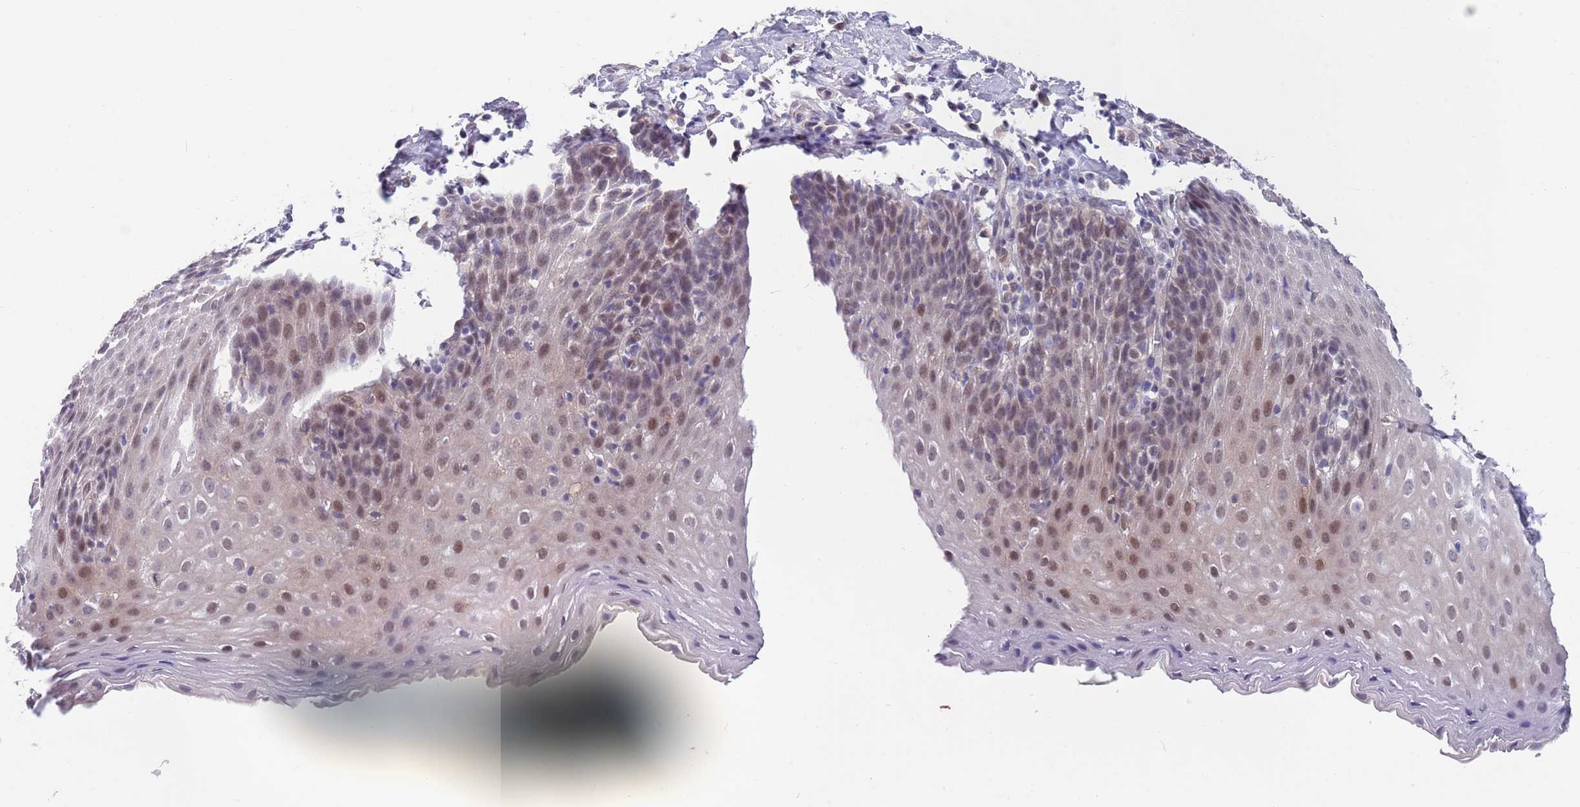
{"staining": {"intensity": "moderate", "quantity": "25%-75%", "location": "nuclear"}, "tissue": "esophagus", "cell_type": "Squamous epithelial cells", "image_type": "normal", "snomed": [{"axis": "morphology", "description": "Normal tissue, NOS"}, {"axis": "topography", "description": "Esophagus"}], "caption": "DAB (3,3'-diaminobenzidine) immunohistochemical staining of benign esophagus reveals moderate nuclear protein positivity in about 25%-75% of squamous epithelial cells. (brown staining indicates protein expression, while blue staining denotes nuclei).", "gene": "NLRP6", "patient": {"sex": "female", "age": 61}}